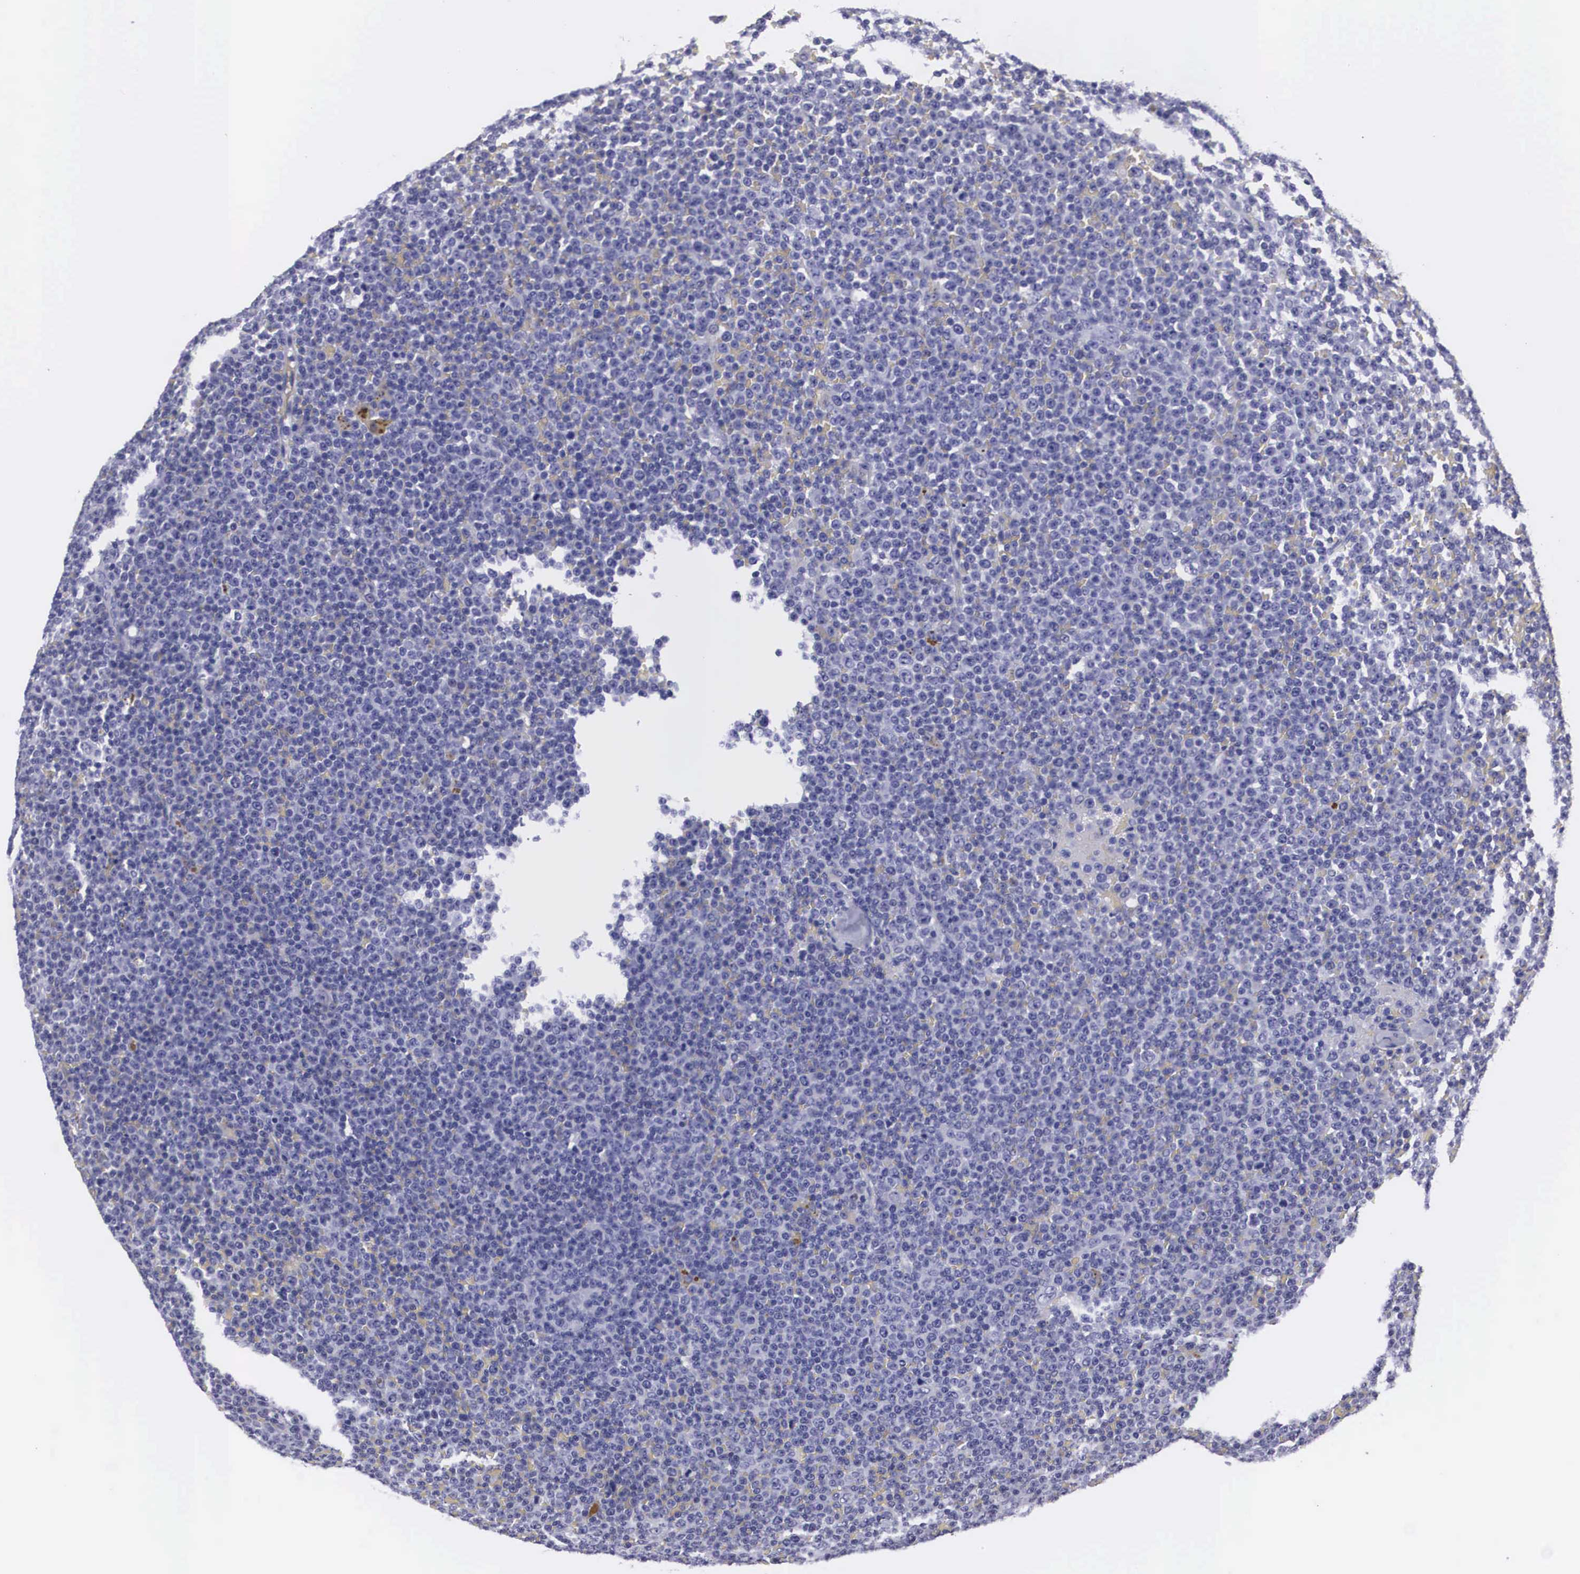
{"staining": {"intensity": "negative", "quantity": "none", "location": "none"}, "tissue": "lymphoma", "cell_type": "Tumor cells", "image_type": "cancer", "snomed": [{"axis": "morphology", "description": "Malignant lymphoma, non-Hodgkin's type, Low grade"}, {"axis": "topography", "description": "Lymph node"}], "caption": "High magnification brightfield microscopy of low-grade malignant lymphoma, non-Hodgkin's type stained with DAB (brown) and counterstained with hematoxylin (blue): tumor cells show no significant staining.", "gene": "C22orf31", "patient": {"sex": "male", "age": 50}}